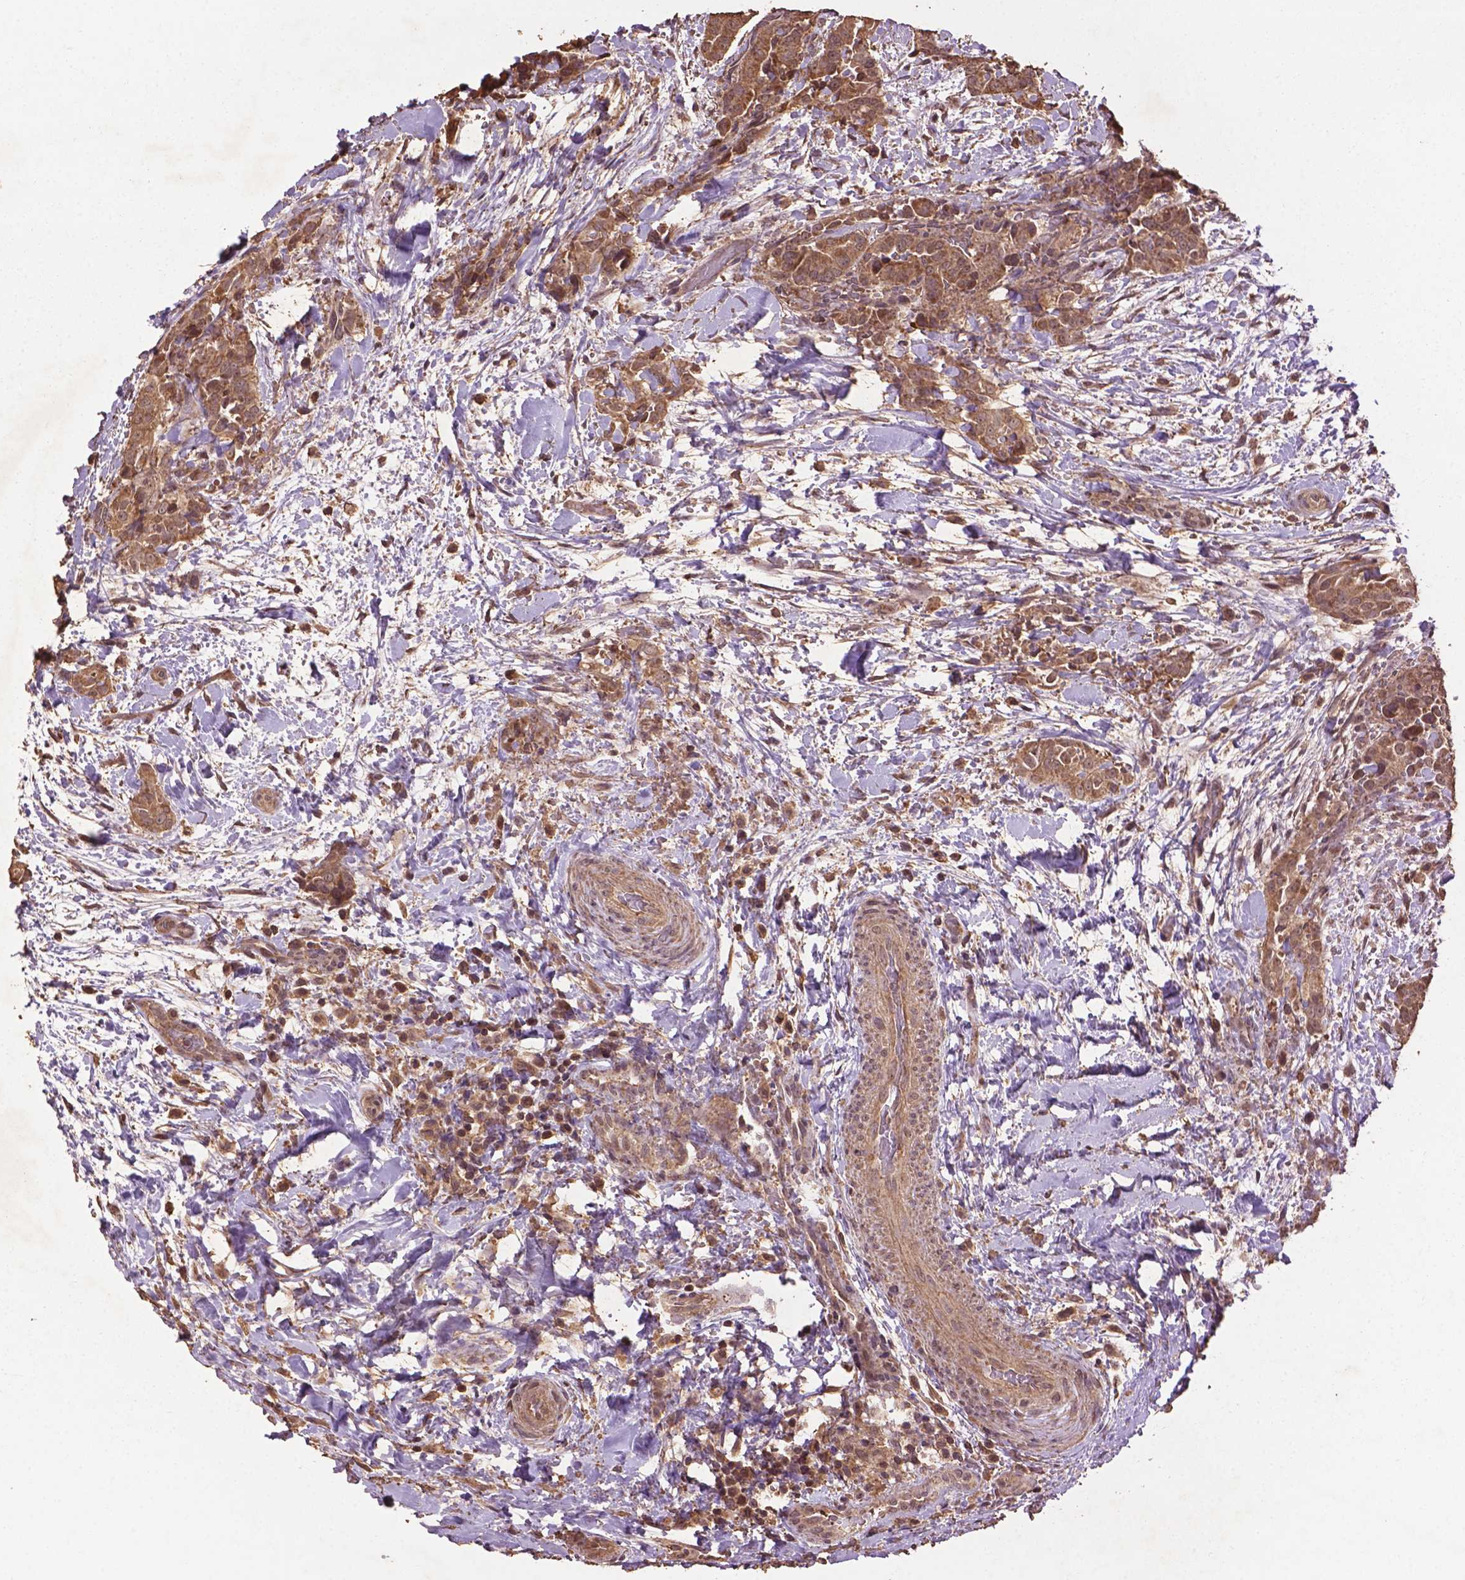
{"staining": {"intensity": "moderate", "quantity": ">75%", "location": "cytoplasmic/membranous"}, "tissue": "thyroid cancer", "cell_type": "Tumor cells", "image_type": "cancer", "snomed": [{"axis": "morphology", "description": "Papillary adenocarcinoma, NOS"}, {"axis": "topography", "description": "Thyroid gland"}], "caption": "Immunohistochemical staining of human thyroid papillary adenocarcinoma reveals medium levels of moderate cytoplasmic/membranous protein positivity in approximately >75% of tumor cells.", "gene": "BABAM1", "patient": {"sex": "male", "age": 61}}